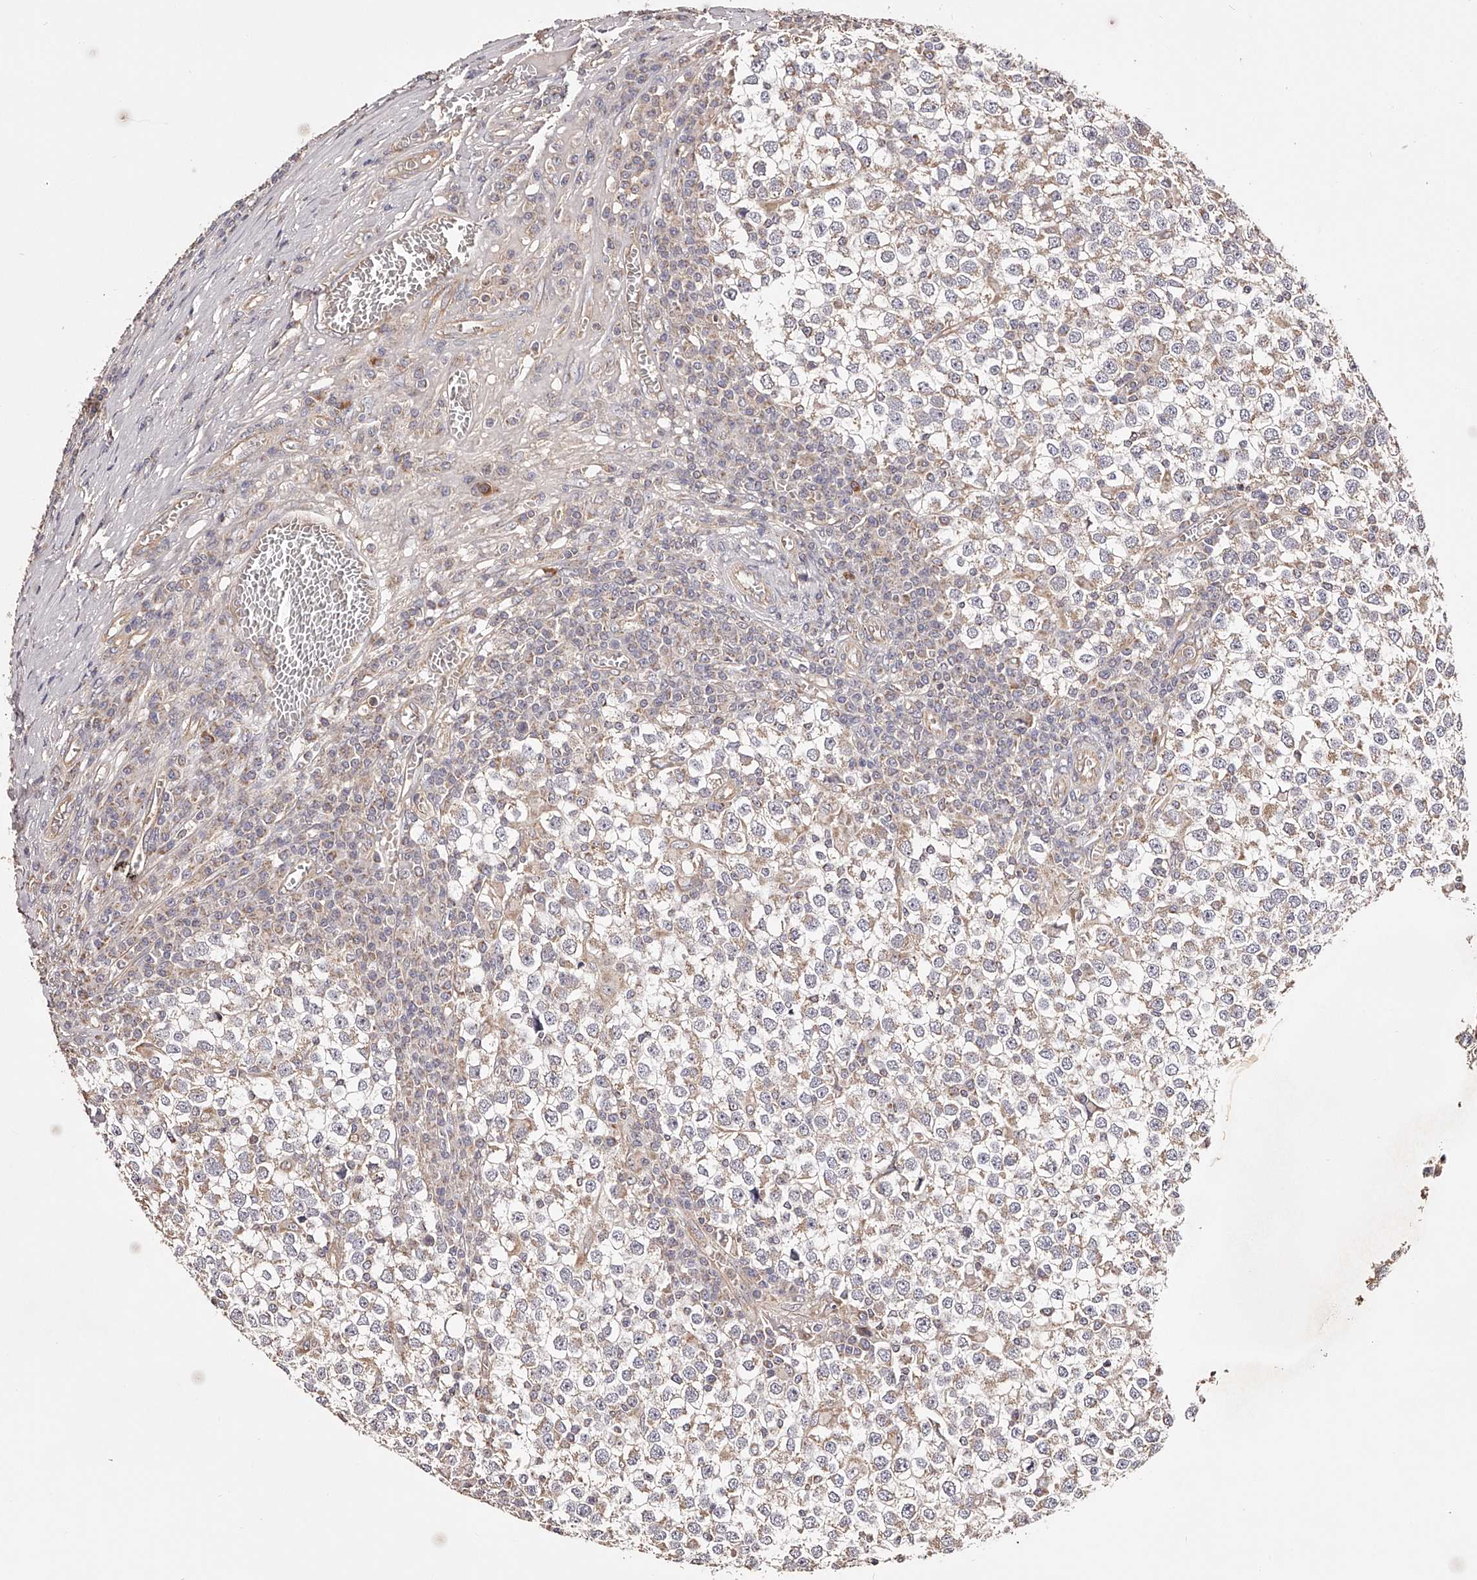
{"staining": {"intensity": "weak", "quantity": "25%-75%", "location": "cytoplasmic/membranous"}, "tissue": "testis cancer", "cell_type": "Tumor cells", "image_type": "cancer", "snomed": [{"axis": "morphology", "description": "Seminoma, NOS"}, {"axis": "topography", "description": "Testis"}], "caption": "Testis seminoma stained with a brown dye displays weak cytoplasmic/membranous positive expression in approximately 25%-75% of tumor cells.", "gene": "USP21", "patient": {"sex": "male", "age": 65}}